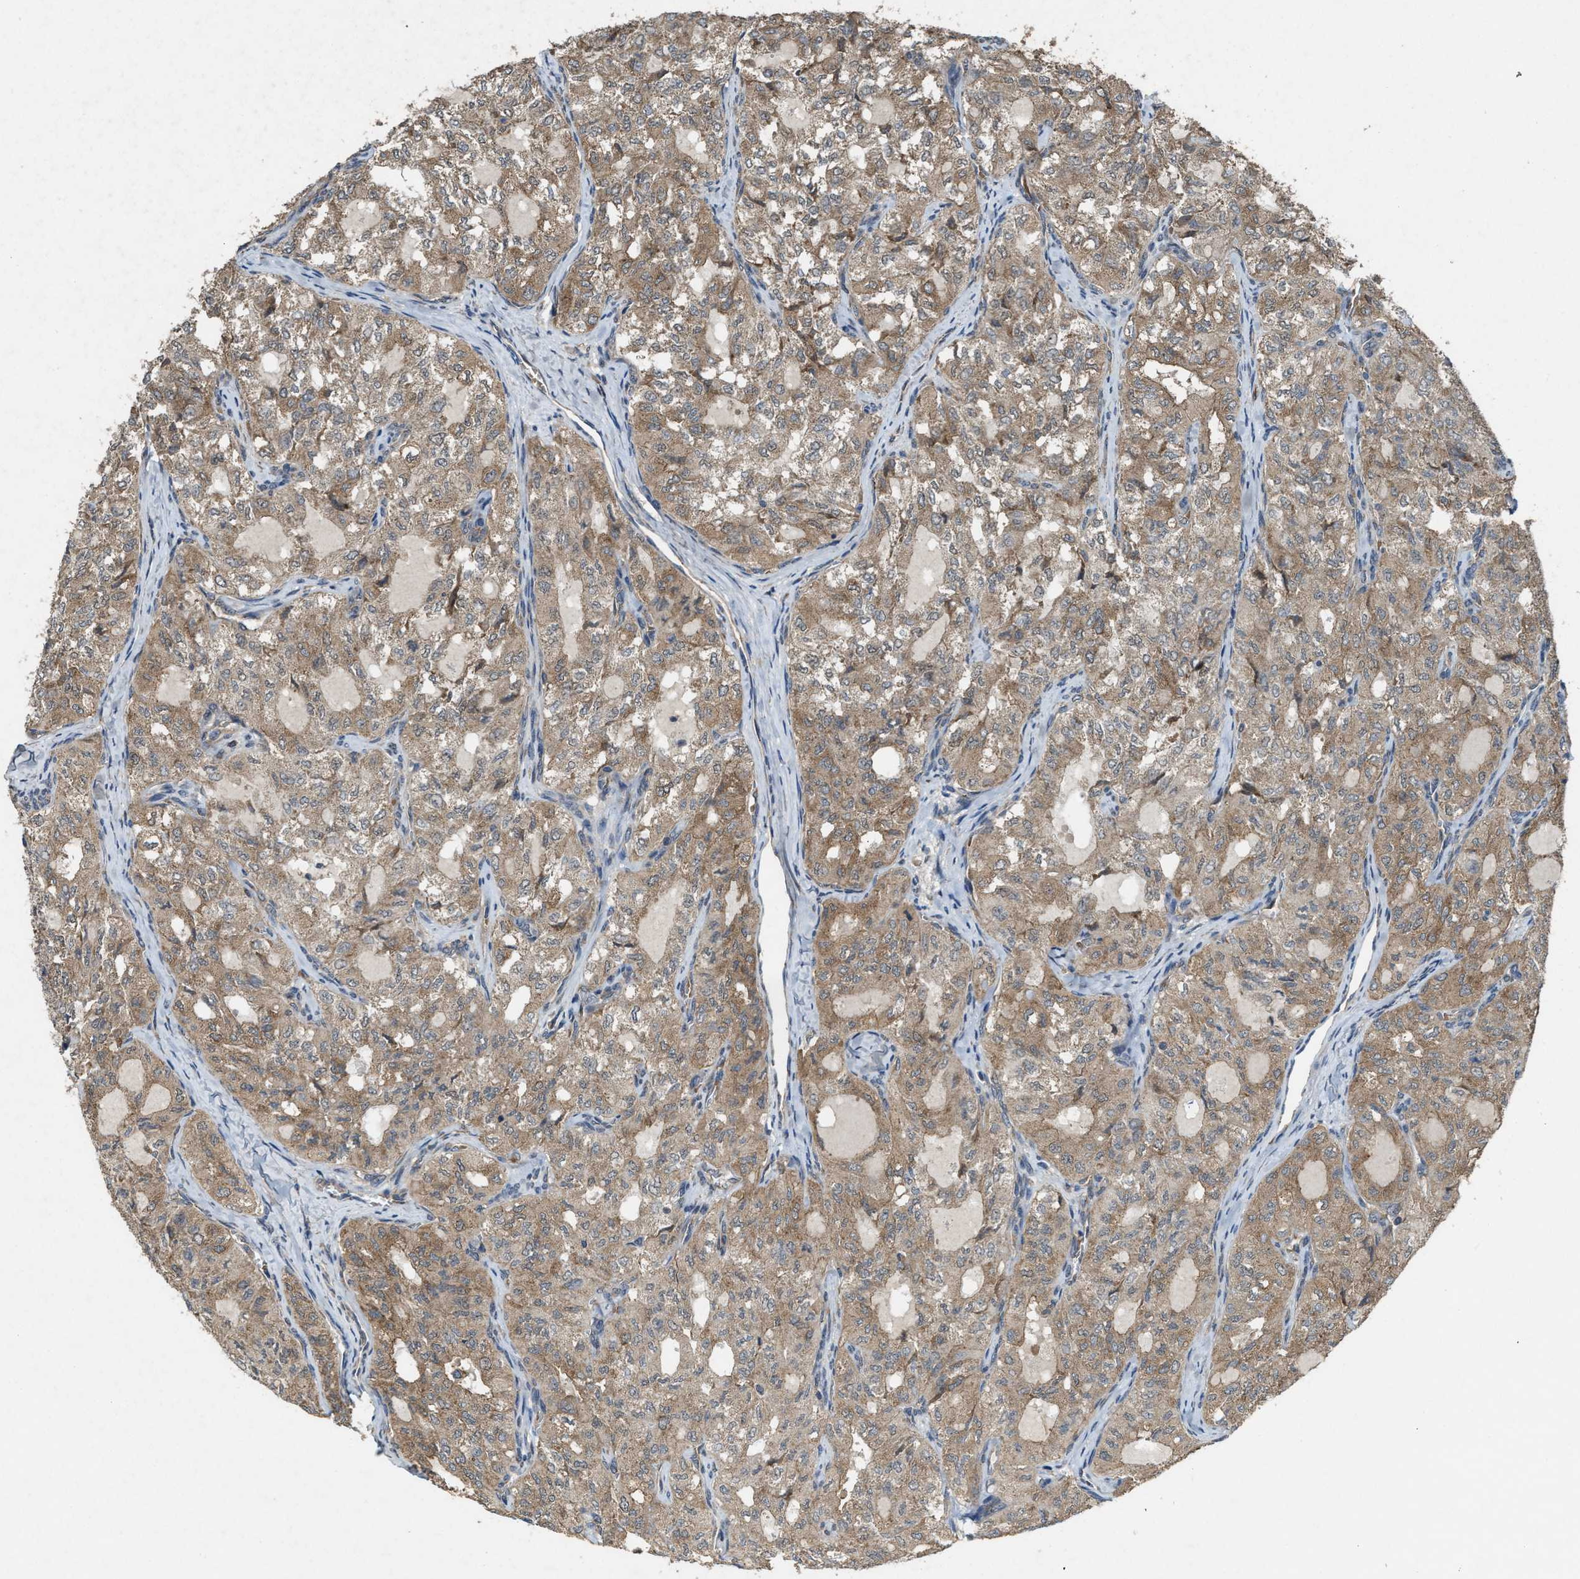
{"staining": {"intensity": "moderate", "quantity": ">75%", "location": "cytoplasmic/membranous"}, "tissue": "thyroid cancer", "cell_type": "Tumor cells", "image_type": "cancer", "snomed": [{"axis": "morphology", "description": "Follicular adenoma carcinoma, NOS"}, {"axis": "topography", "description": "Thyroid gland"}], "caption": "Protein staining of thyroid cancer tissue displays moderate cytoplasmic/membranous expression in about >75% of tumor cells. (DAB (3,3'-diaminobenzidine) IHC, brown staining for protein, blue staining for nuclei).", "gene": "ARHGEF5", "patient": {"sex": "male", "age": 75}}